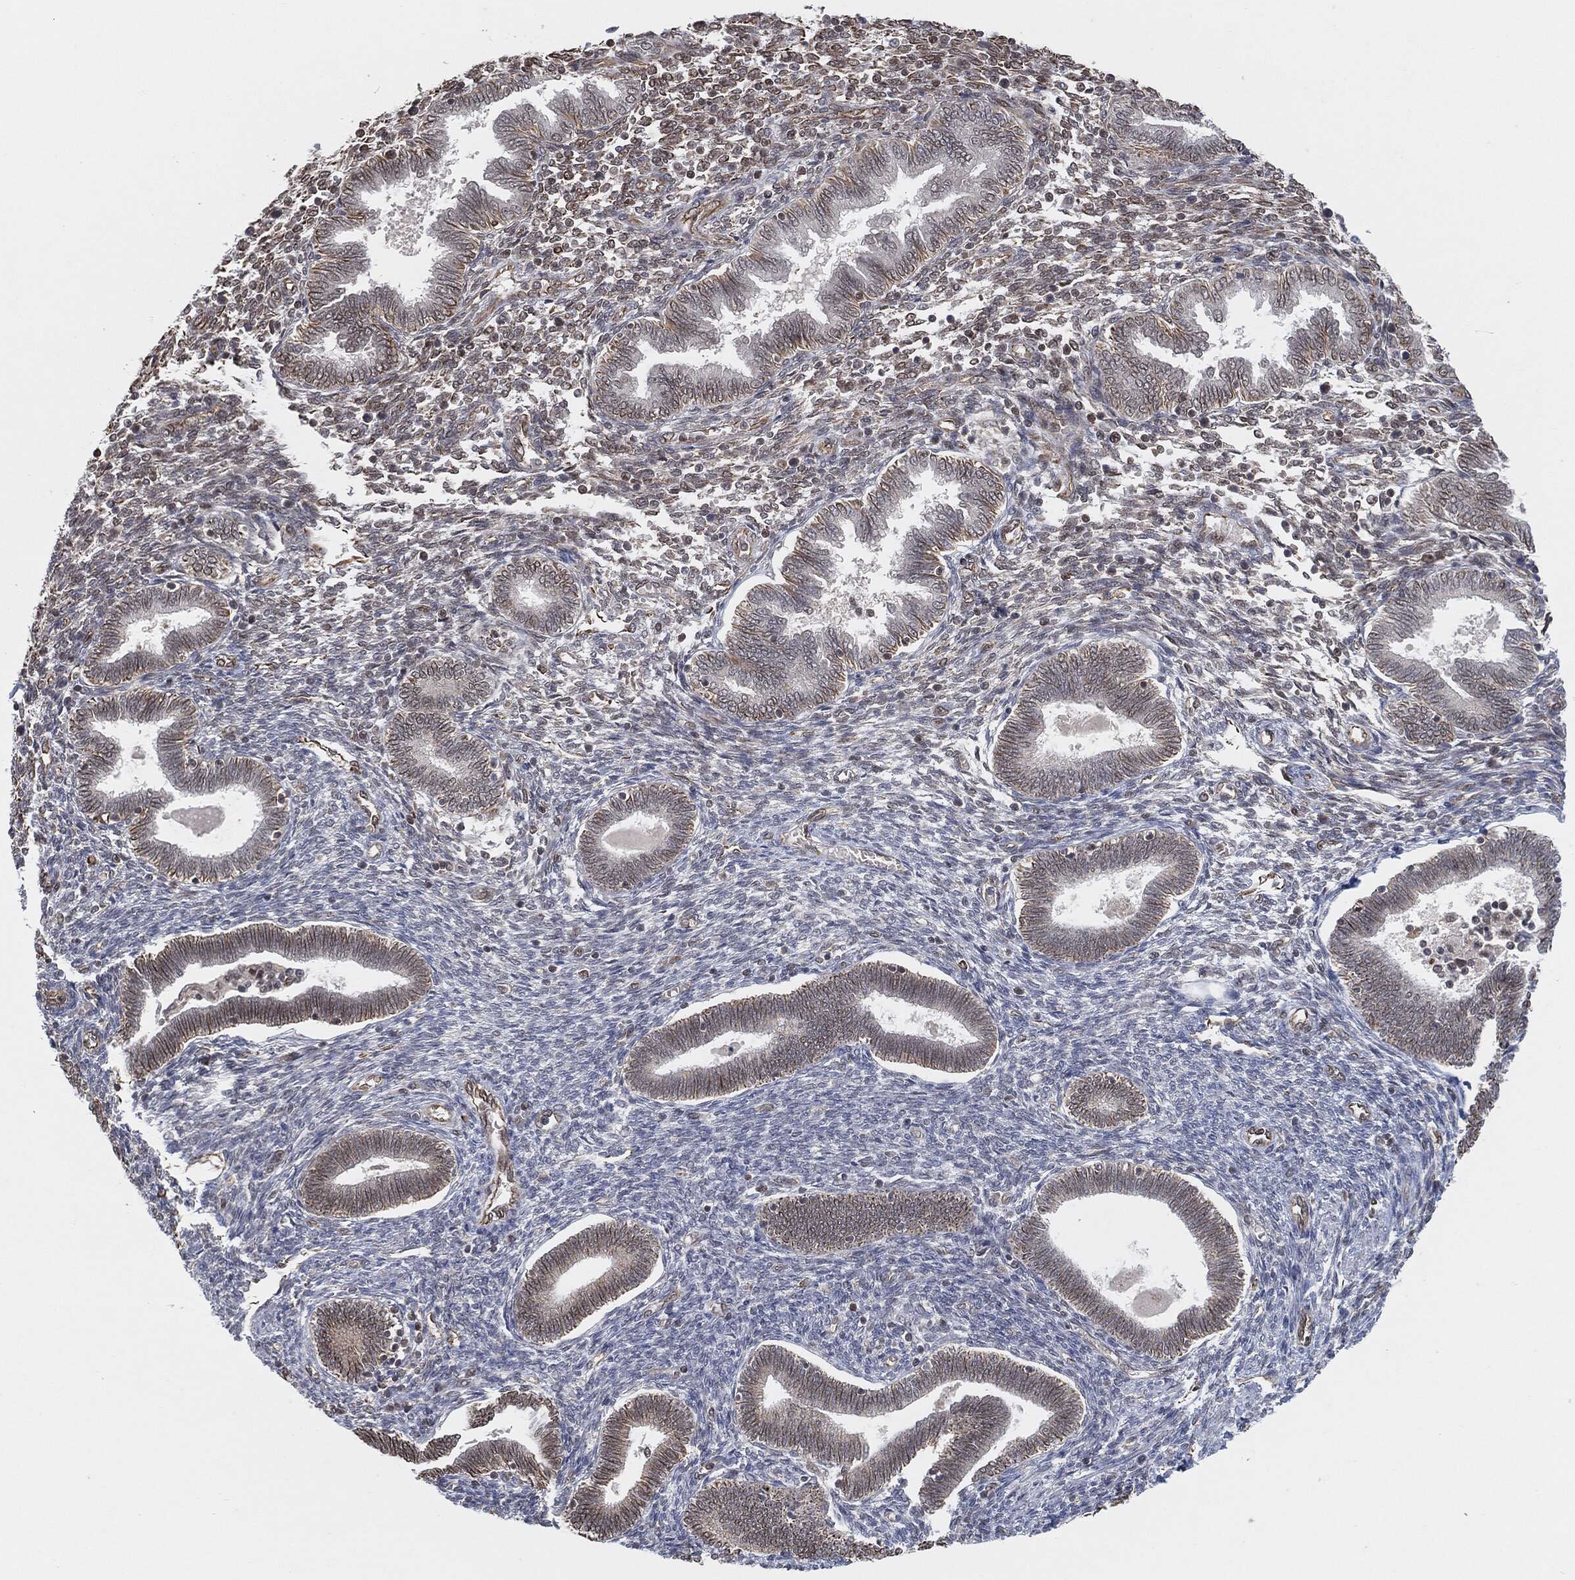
{"staining": {"intensity": "negative", "quantity": "none", "location": "none"}, "tissue": "endometrium", "cell_type": "Cells in endometrial stroma", "image_type": "normal", "snomed": [{"axis": "morphology", "description": "Normal tissue, NOS"}, {"axis": "topography", "description": "Endometrium"}], "caption": "Immunohistochemistry of normal endometrium shows no staining in cells in endometrial stroma.", "gene": "TP53RK", "patient": {"sex": "female", "age": 42}}